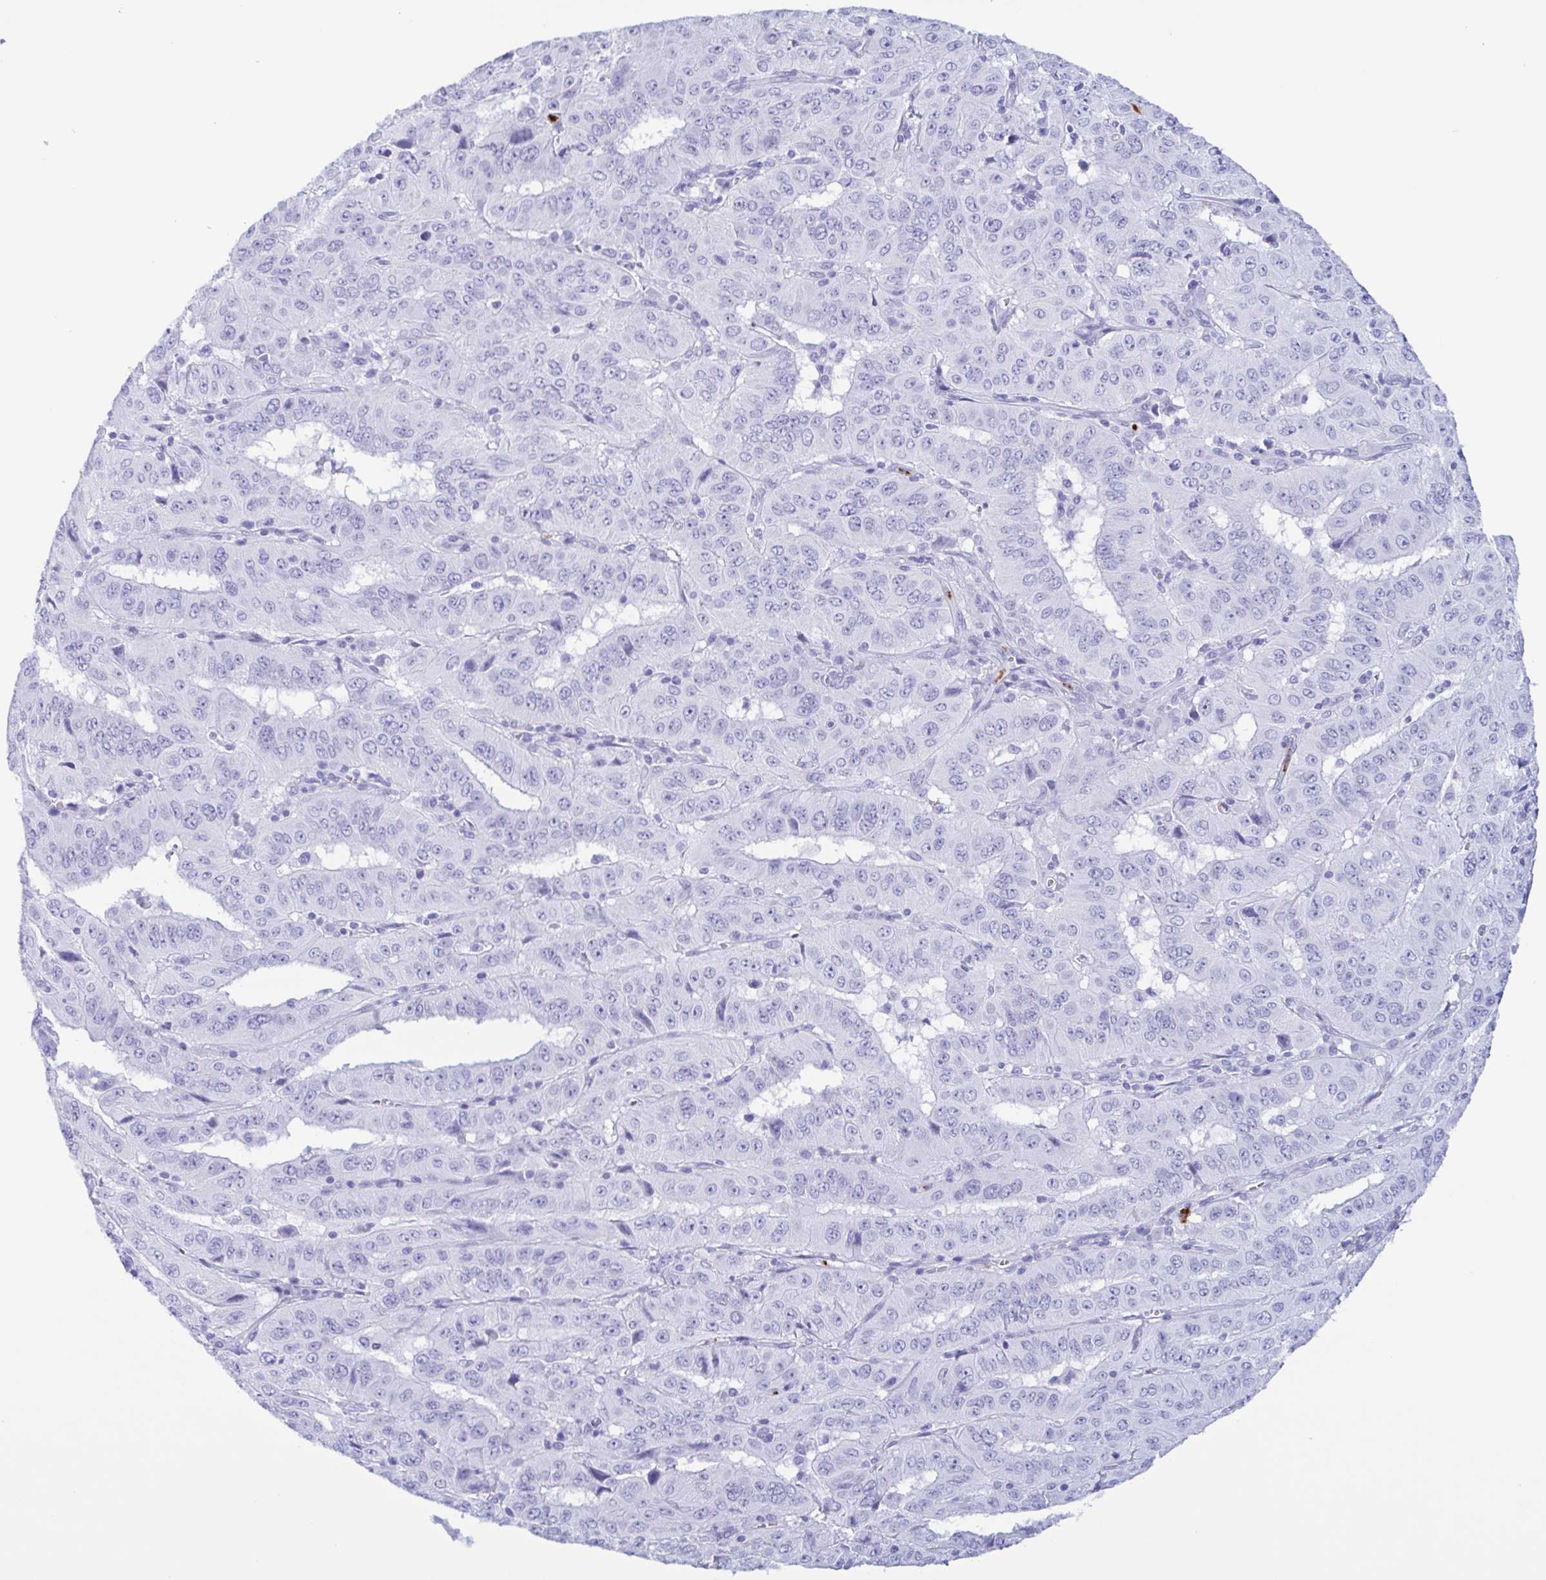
{"staining": {"intensity": "negative", "quantity": "none", "location": "none"}, "tissue": "pancreatic cancer", "cell_type": "Tumor cells", "image_type": "cancer", "snomed": [{"axis": "morphology", "description": "Adenocarcinoma, NOS"}, {"axis": "topography", "description": "Pancreas"}], "caption": "This is a photomicrograph of immunohistochemistry (IHC) staining of pancreatic cancer (adenocarcinoma), which shows no staining in tumor cells.", "gene": "LTF", "patient": {"sex": "male", "age": 63}}